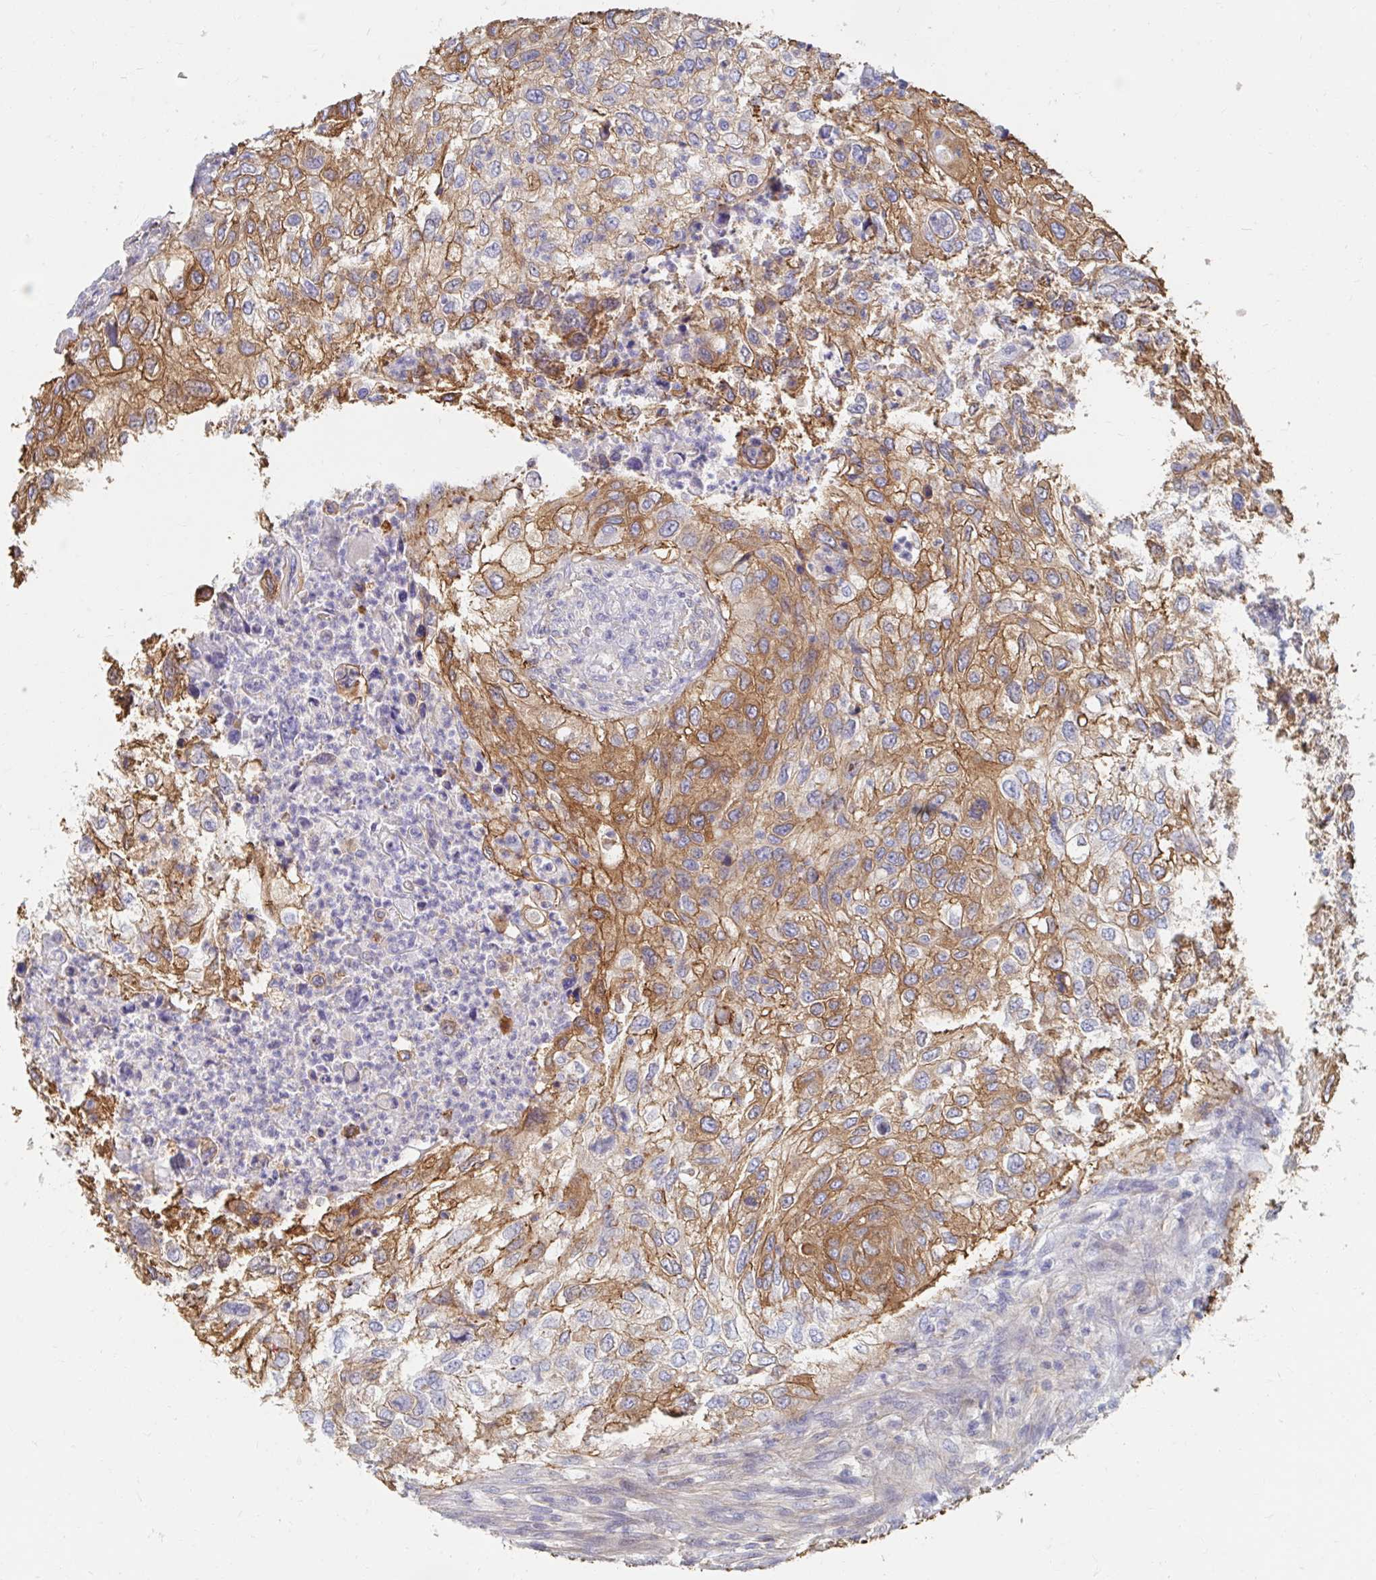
{"staining": {"intensity": "moderate", "quantity": ">75%", "location": "cytoplasmic/membranous"}, "tissue": "urothelial cancer", "cell_type": "Tumor cells", "image_type": "cancer", "snomed": [{"axis": "morphology", "description": "Urothelial carcinoma, High grade"}, {"axis": "topography", "description": "Urinary bladder"}], "caption": "Protein staining of urothelial cancer tissue exhibits moderate cytoplasmic/membranous expression in about >75% of tumor cells.", "gene": "MYLK2", "patient": {"sex": "female", "age": 60}}